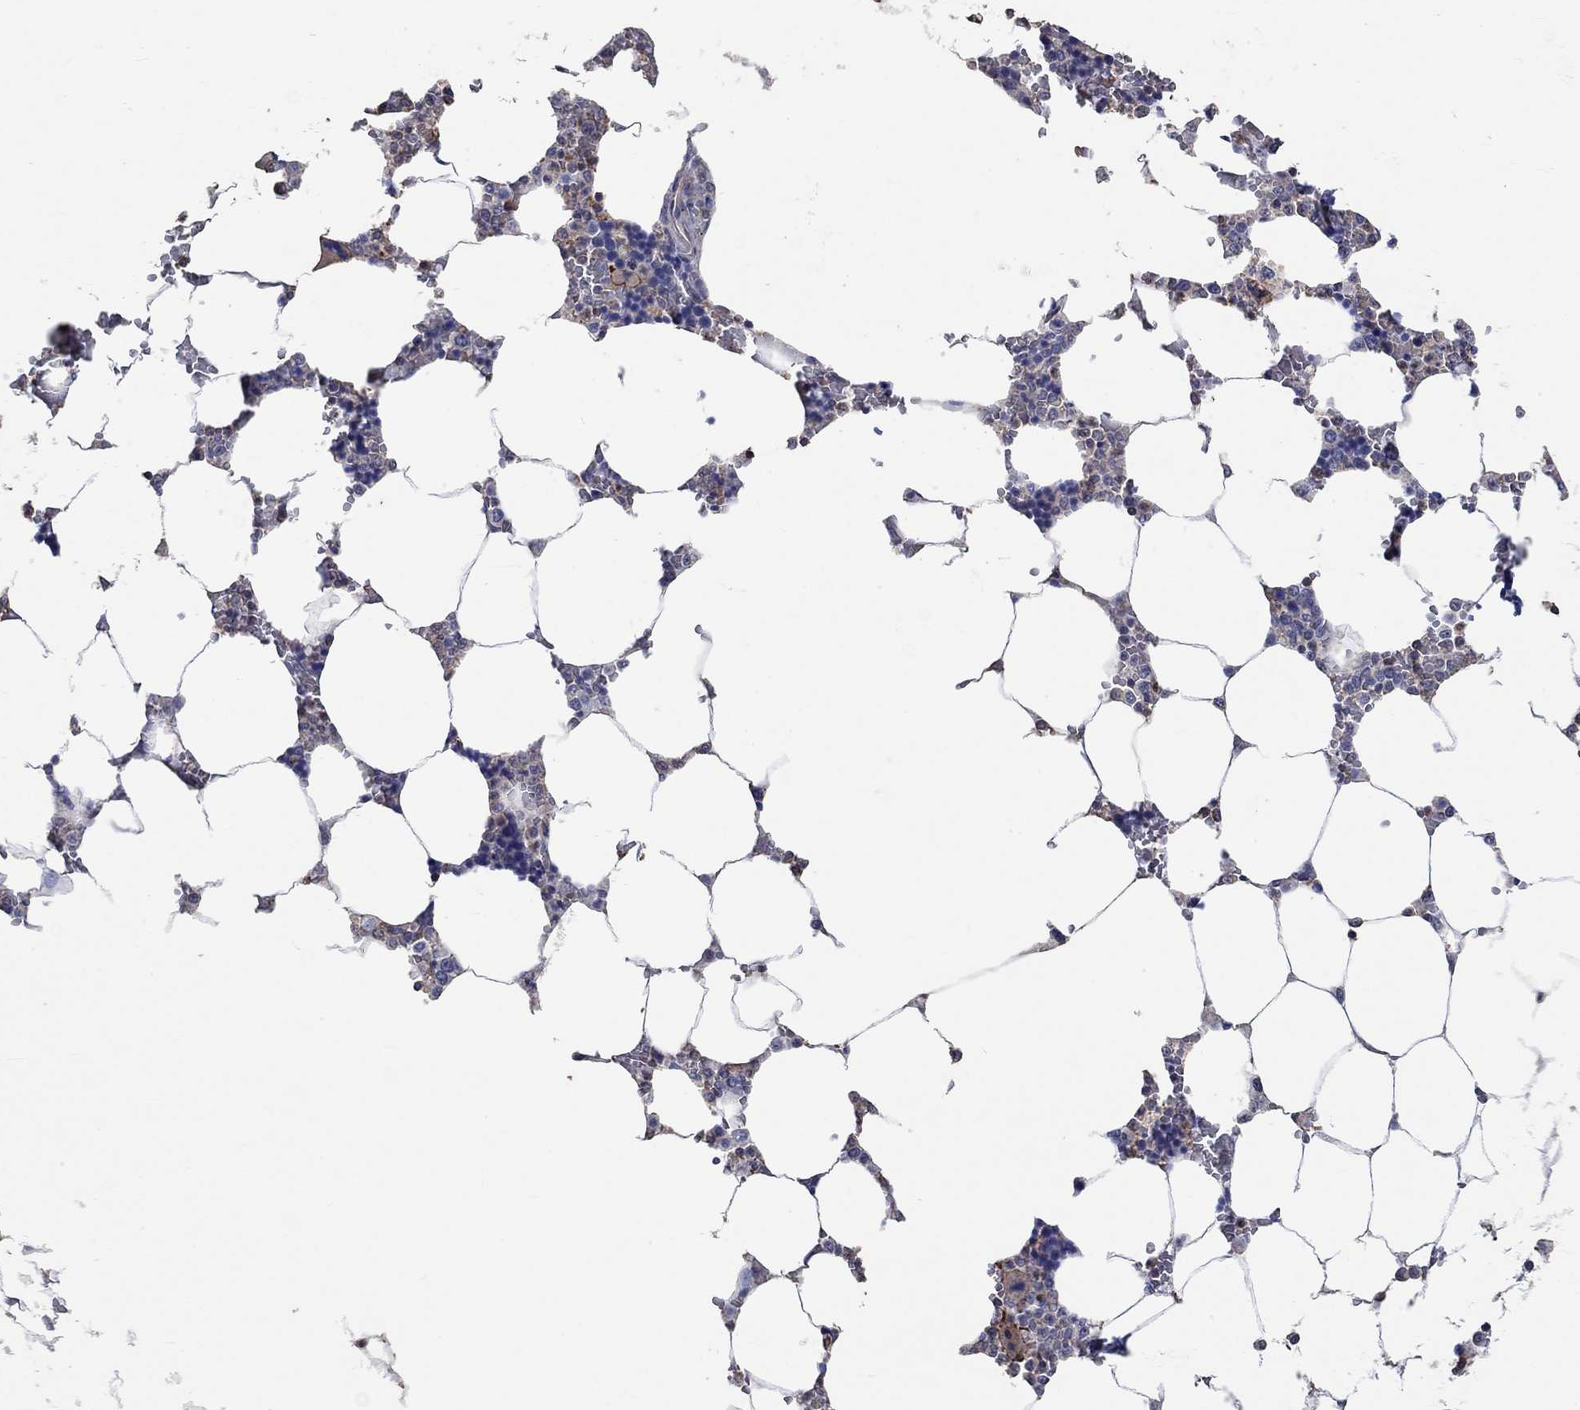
{"staining": {"intensity": "strong", "quantity": "<25%", "location": "cytoplasmic/membranous"}, "tissue": "bone marrow", "cell_type": "Hematopoietic cells", "image_type": "normal", "snomed": [{"axis": "morphology", "description": "Normal tissue, NOS"}, {"axis": "topography", "description": "Bone marrow"}], "caption": "Normal bone marrow demonstrates strong cytoplasmic/membranous expression in approximately <25% of hematopoietic cells, visualized by immunohistochemistry. (Brightfield microscopy of DAB IHC at high magnification).", "gene": "TNFAIP8L3", "patient": {"sex": "male", "age": 63}}